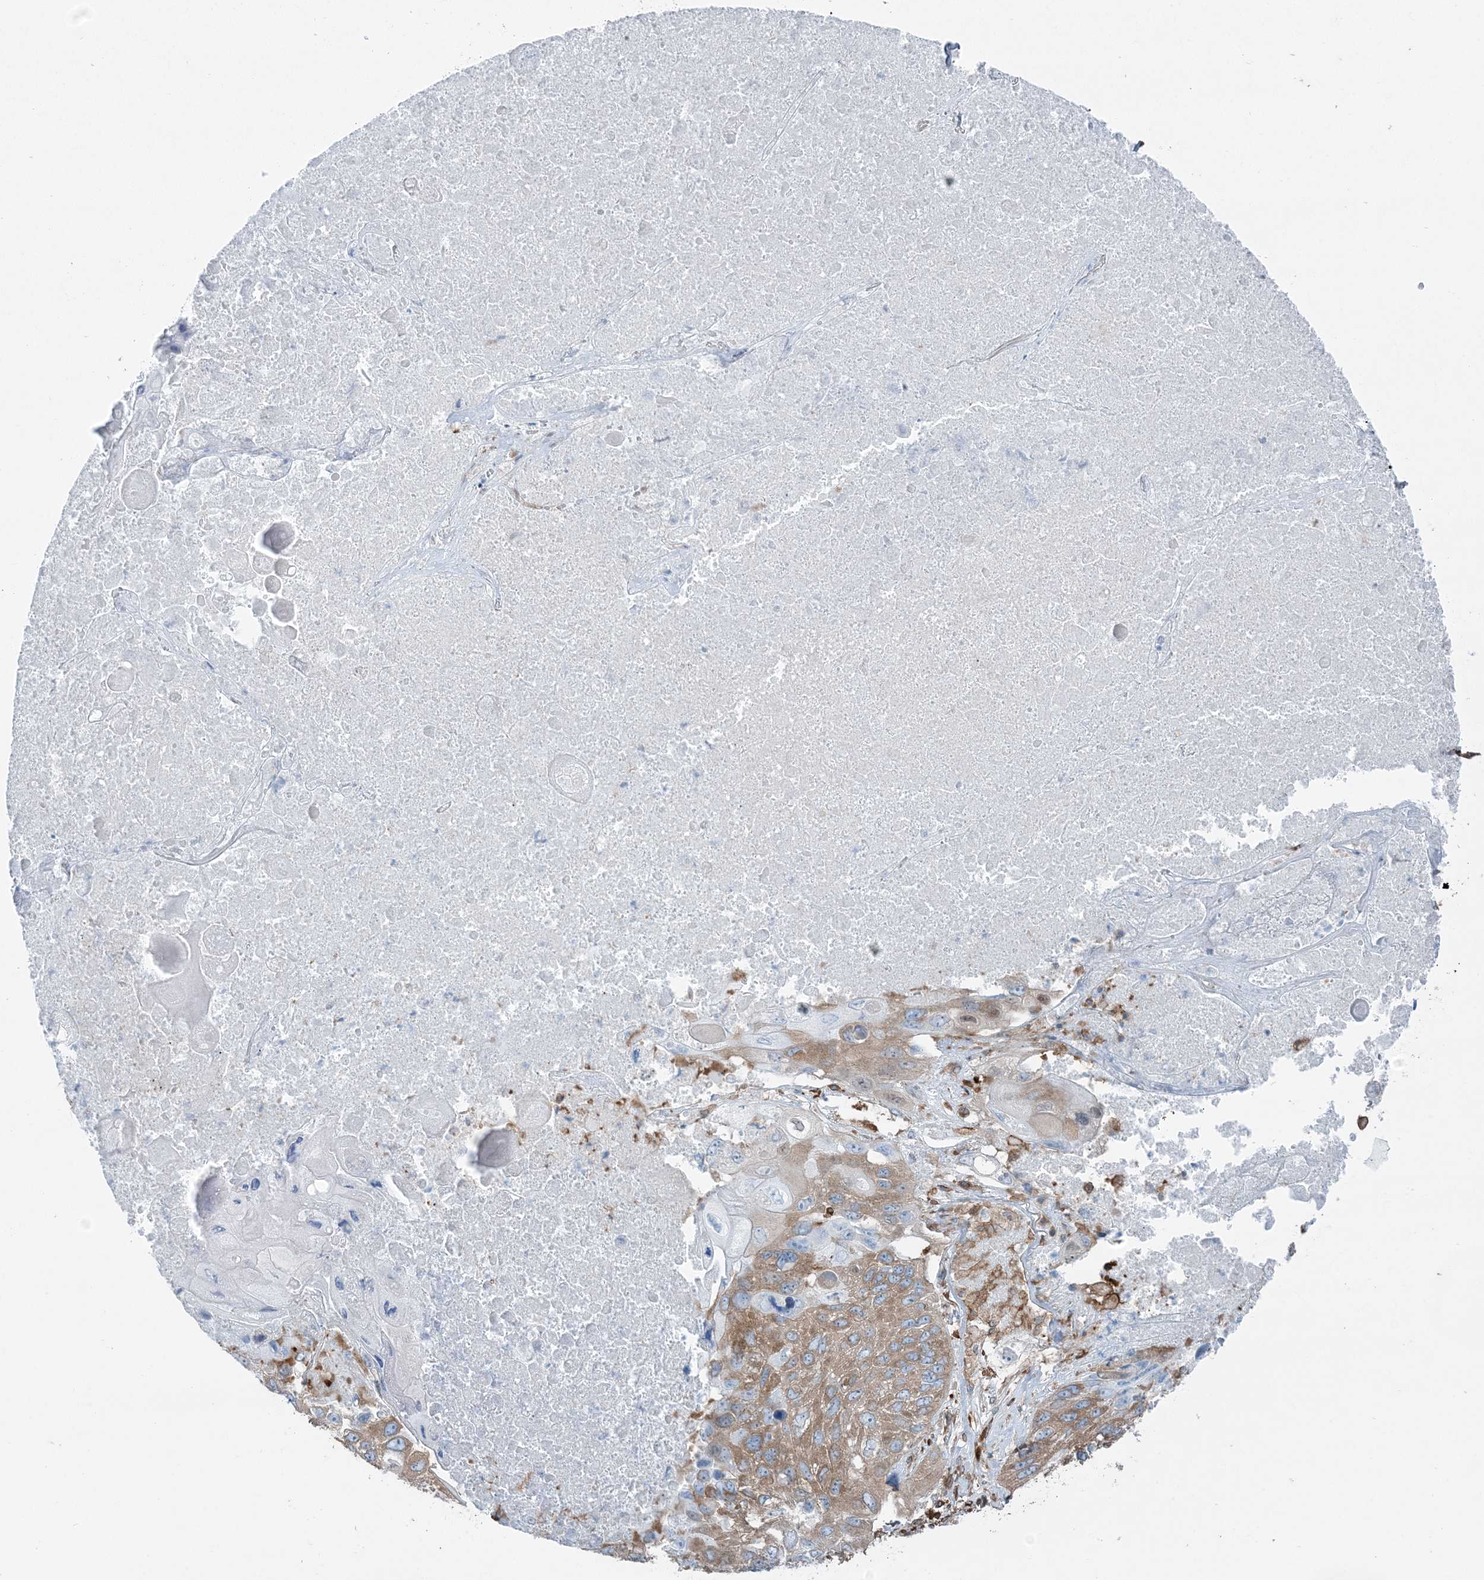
{"staining": {"intensity": "moderate", "quantity": ">75%", "location": "cytoplasmic/membranous"}, "tissue": "lung cancer", "cell_type": "Tumor cells", "image_type": "cancer", "snomed": [{"axis": "morphology", "description": "Squamous cell carcinoma, NOS"}, {"axis": "topography", "description": "Lung"}], "caption": "The image displays staining of lung cancer (squamous cell carcinoma), revealing moderate cytoplasmic/membranous protein expression (brown color) within tumor cells.", "gene": "SNX2", "patient": {"sex": "male", "age": 61}}